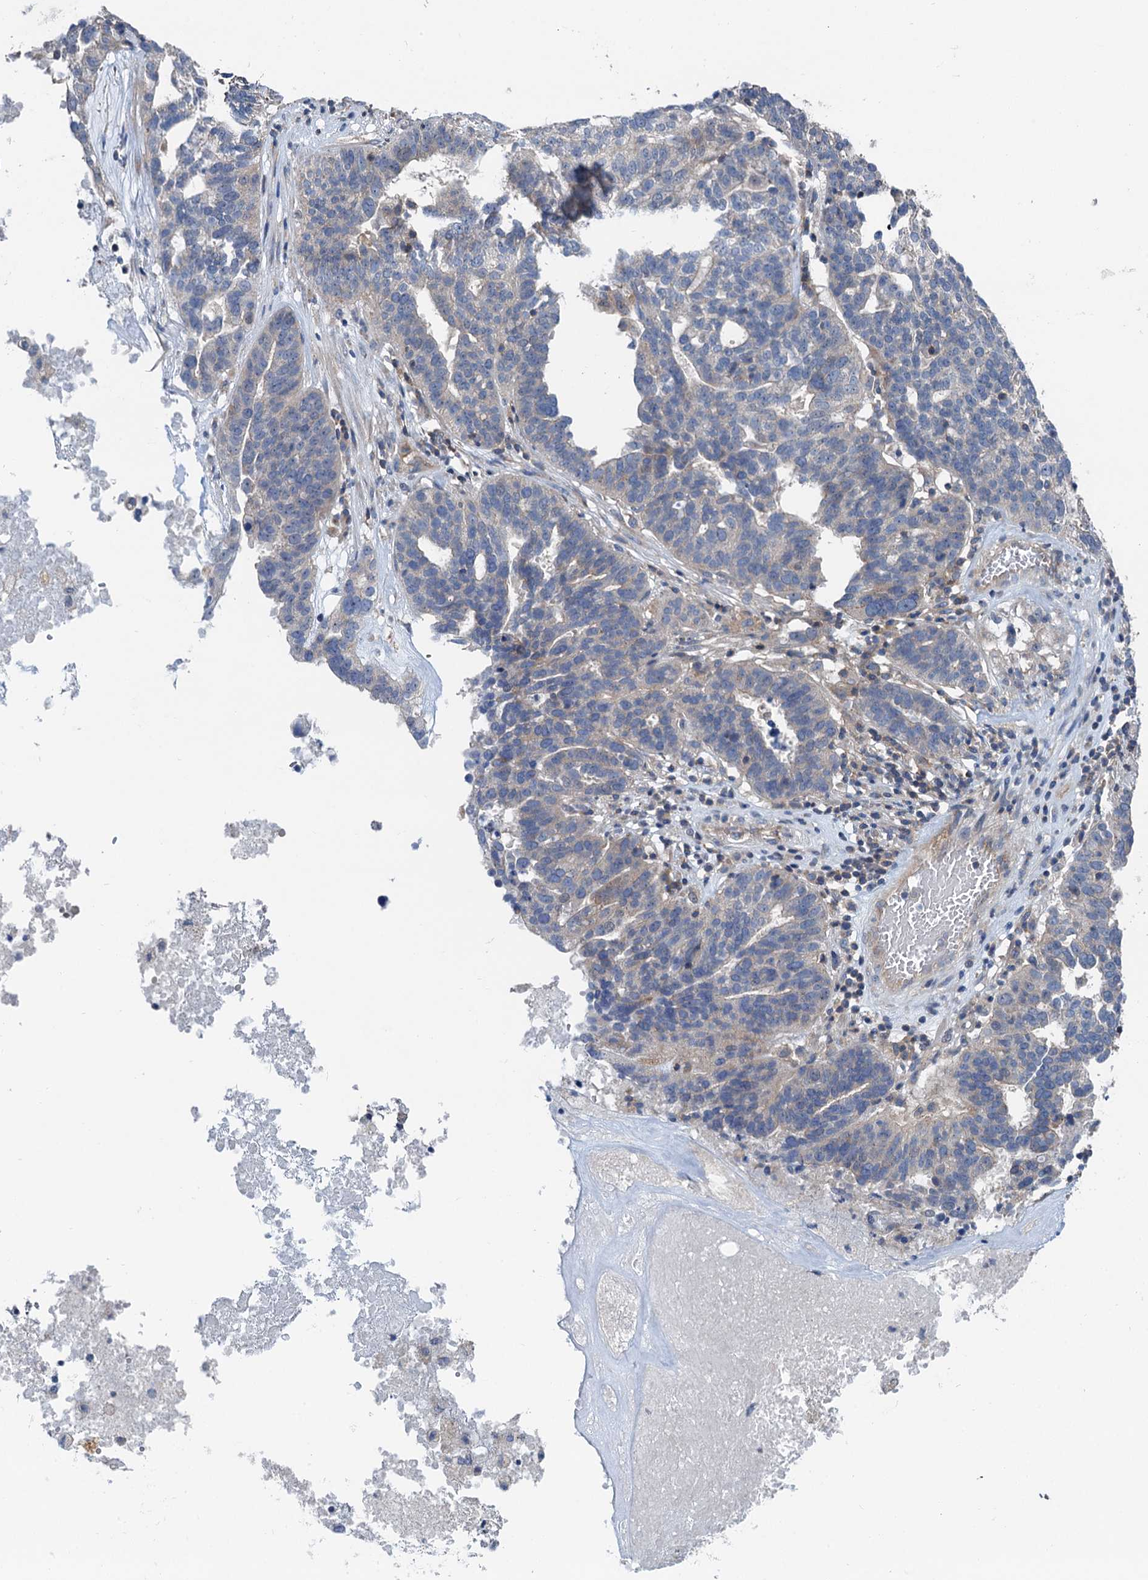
{"staining": {"intensity": "negative", "quantity": "none", "location": "none"}, "tissue": "ovarian cancer", "cell_type": "Tumor cells", "image_type": "cancer", "snomed": [{"axis": "morphology", "description": "Cystadenocarcinoma, serous, NOS"}, {"axis": "topography", "description": "Ovary"}], "caption": "This histopathology image is of ovarian serous cystadenocarcinoma stained with immunohistochemistry (IHC) to label a protein in brown with the nuclei are counter-stained blue. There is no positivity in tumor cells.", "gene": "ANKRD26", "patient": {"sex": "female", "age": 59}}